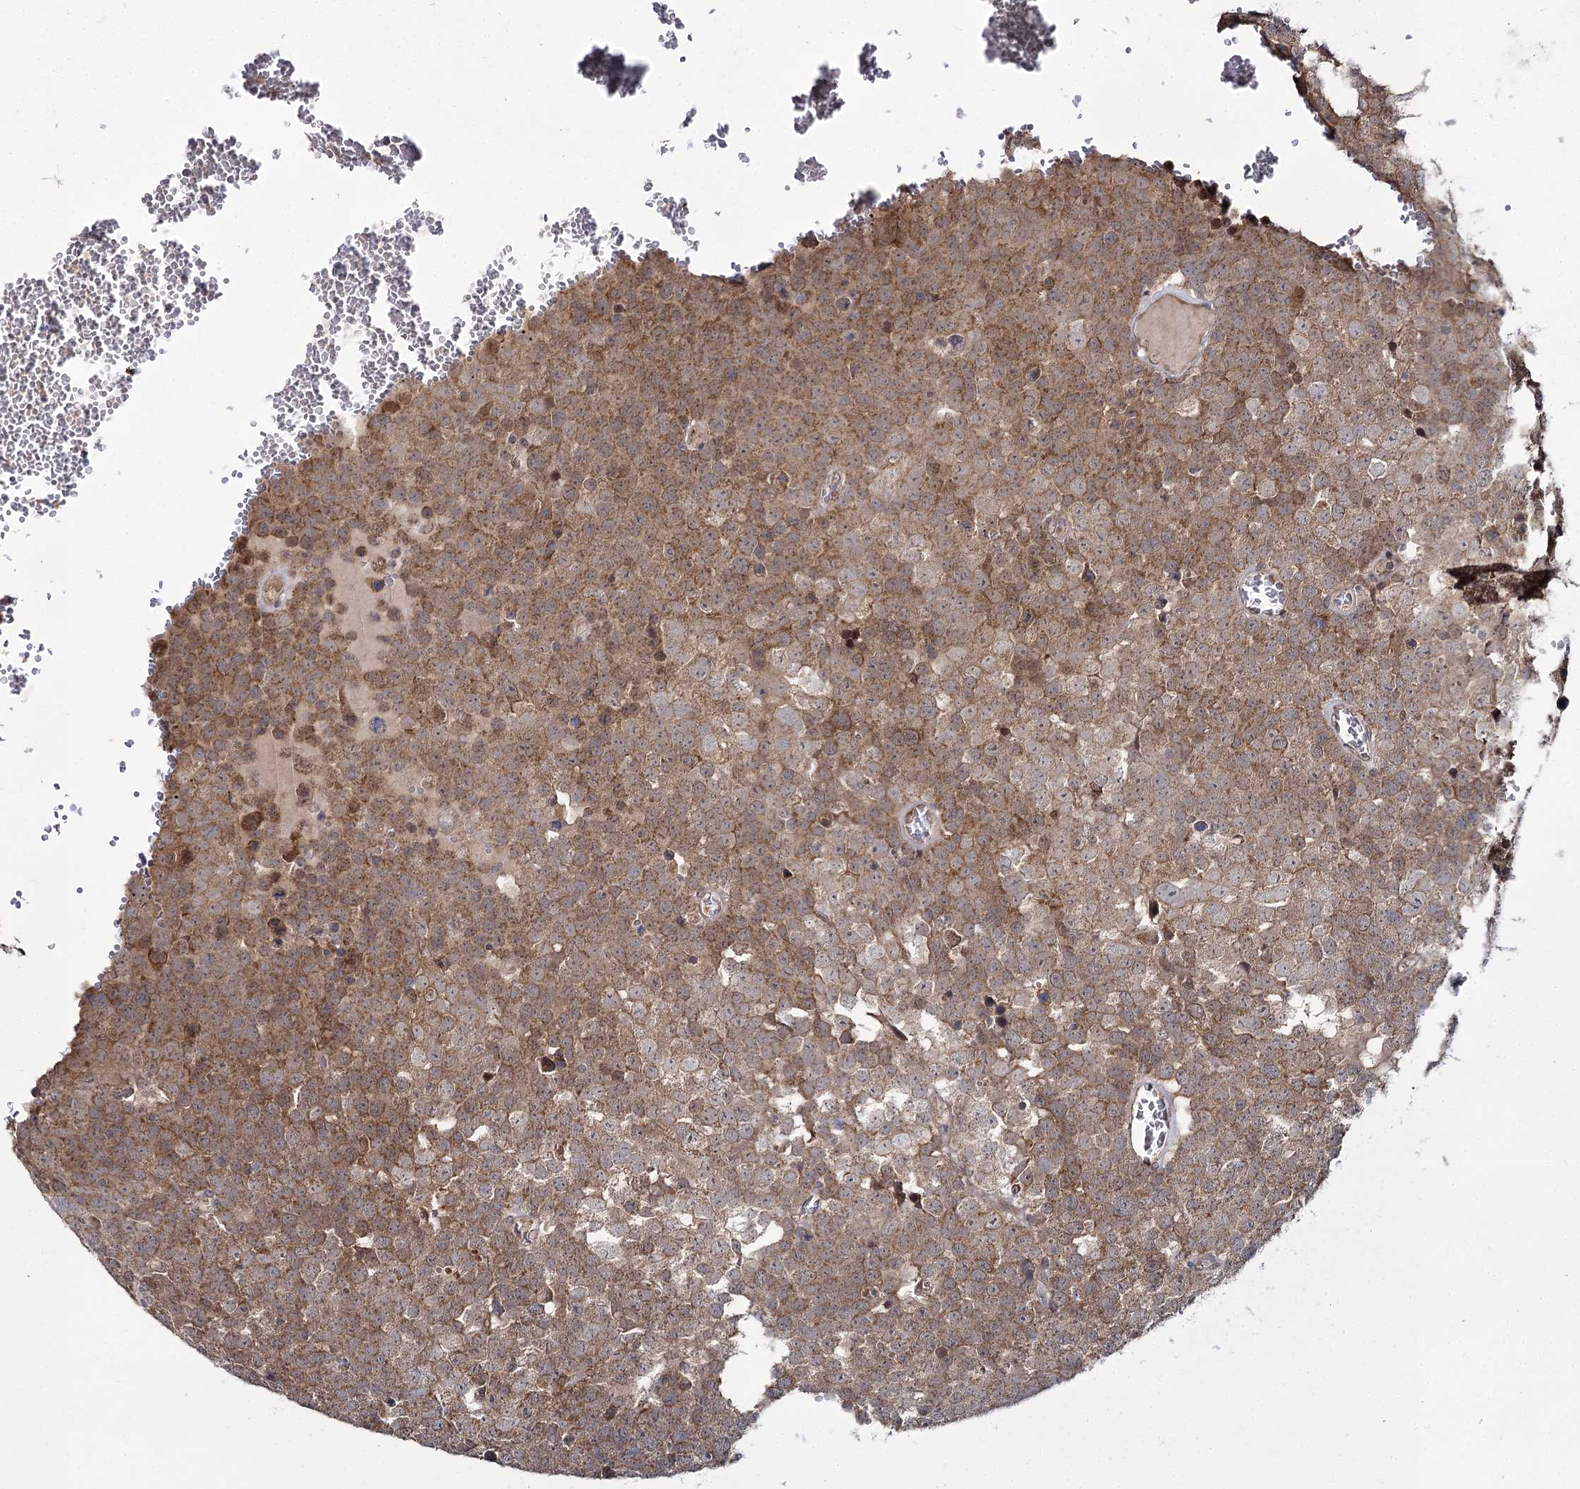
{"staining": {"intensity": "moderate", "quantity": ">75%", "location": "cytoplasmic/membranous"}, "tissue": "testis cancer", "cell_type": "Tumor cells", "image_type": "cancer", "snomed": [{"axis": "morphology", "description": "Seminoma, NOS"}, {"axis": "topography", "description": "Testis"}], "caption": "DAB immunohistochemical staining of human testis seminoma displays moderate cytoplasmic/membranous protein expression in about >75% of tumor cells. (Brightfield microscopy of DAB IHC at high magnification).", "gene": "TRNT1", "patient": {"sex": "male", "age": 71}}